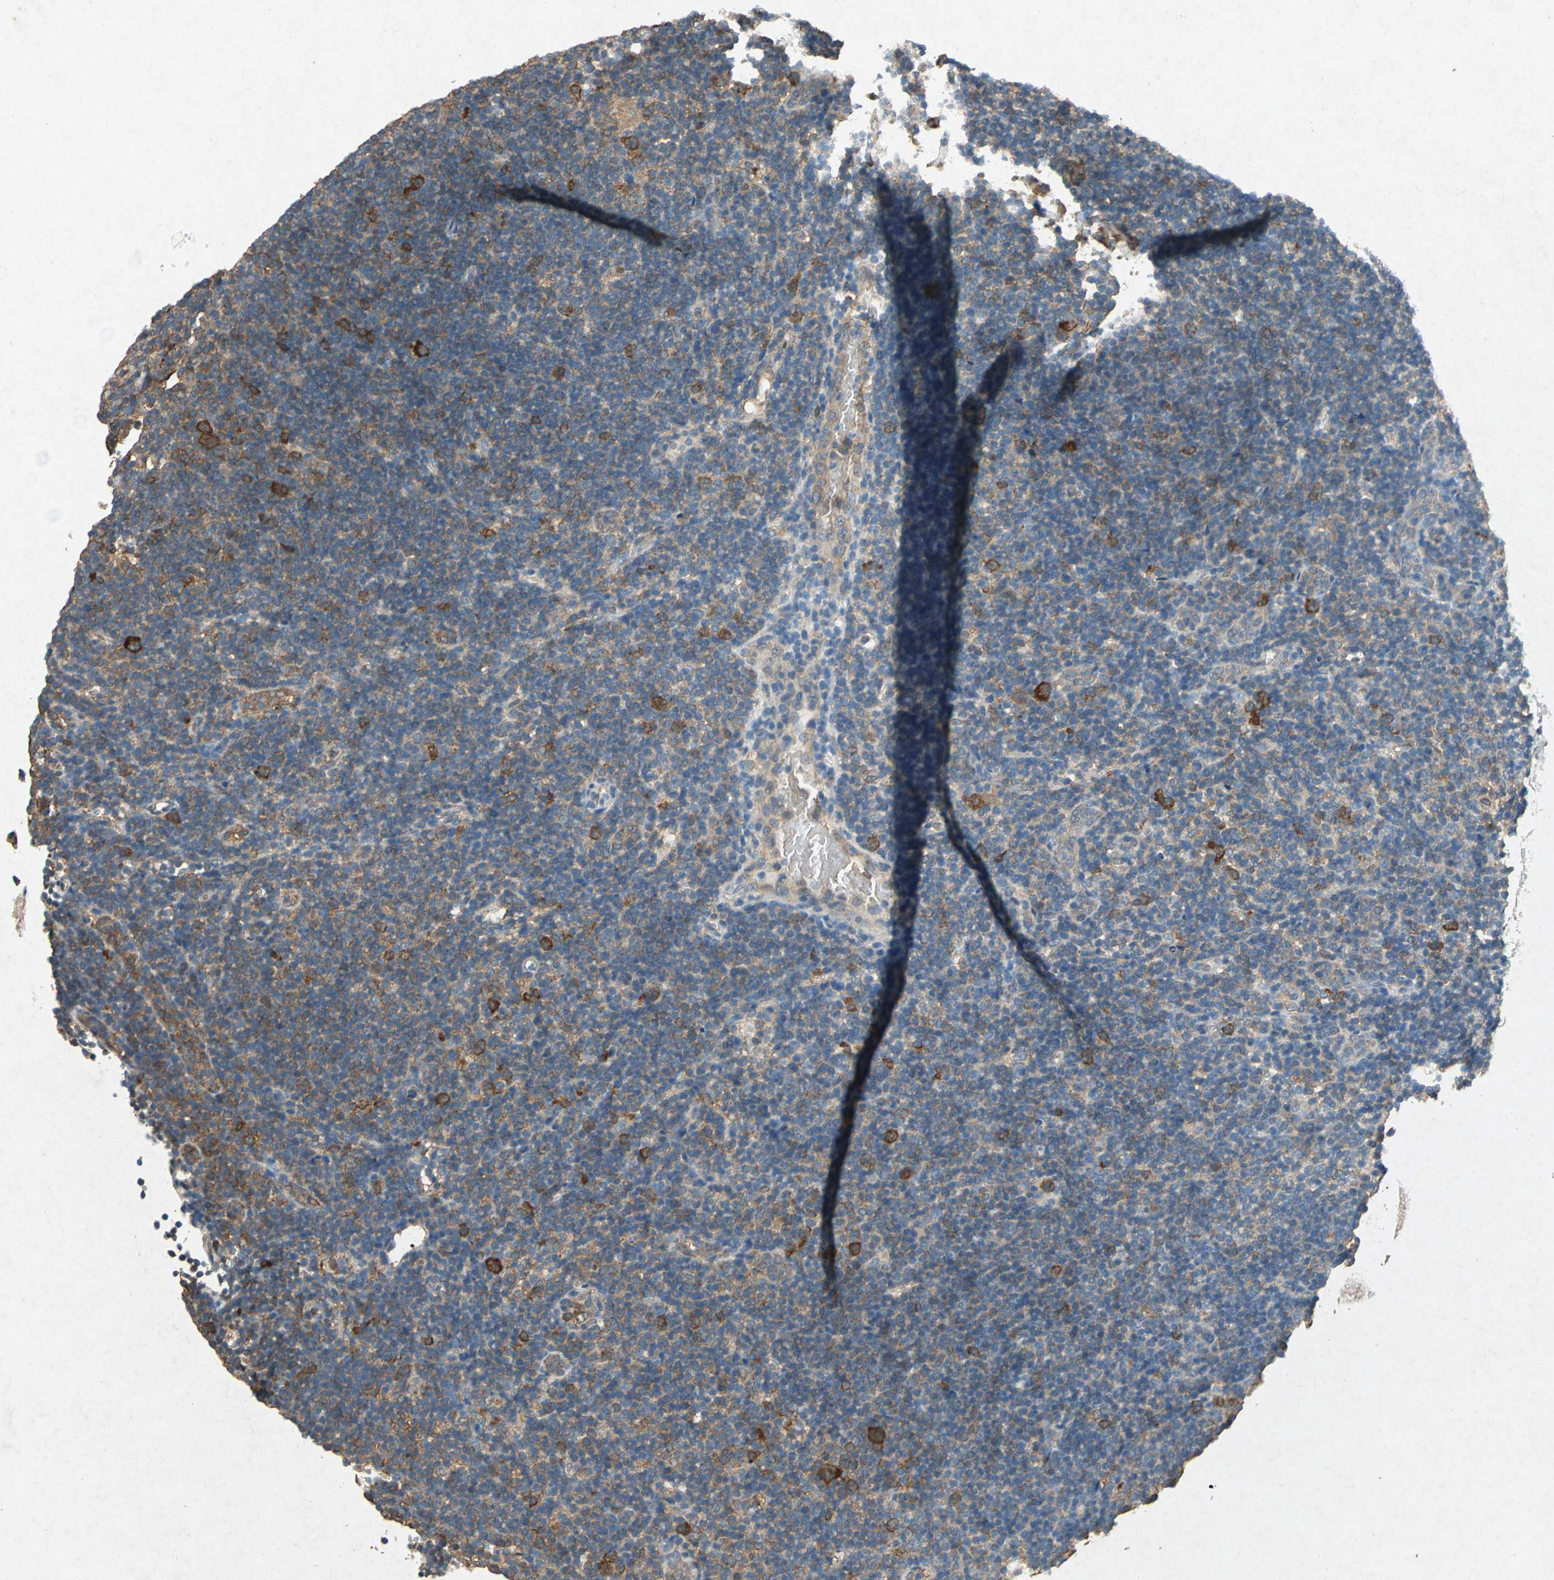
{"staining": {"intensity": "moderate", "quantity": "25%-75%", "location": "cytoplasmic/membranous"}, "tissue": "lymphoma", "cell_type": "Tumor cells", "image_type": "cancer", "snomed": [{"axis": "morphology", "description": "Hodgkin's disease, NOS"}, {"axis": "topography", "description": "Lymph node"}], "caption": "Lymphoma stained with DAB (3,3'-diaminobenzidine) immunohistochemistry (IHC) reveals medium levels of moderate cytoplasmic/membranous staining in about 25%-75% of tumor cells.", "gene": "HSP90AB1", "patient": {"sex": "female", "age": 57}}